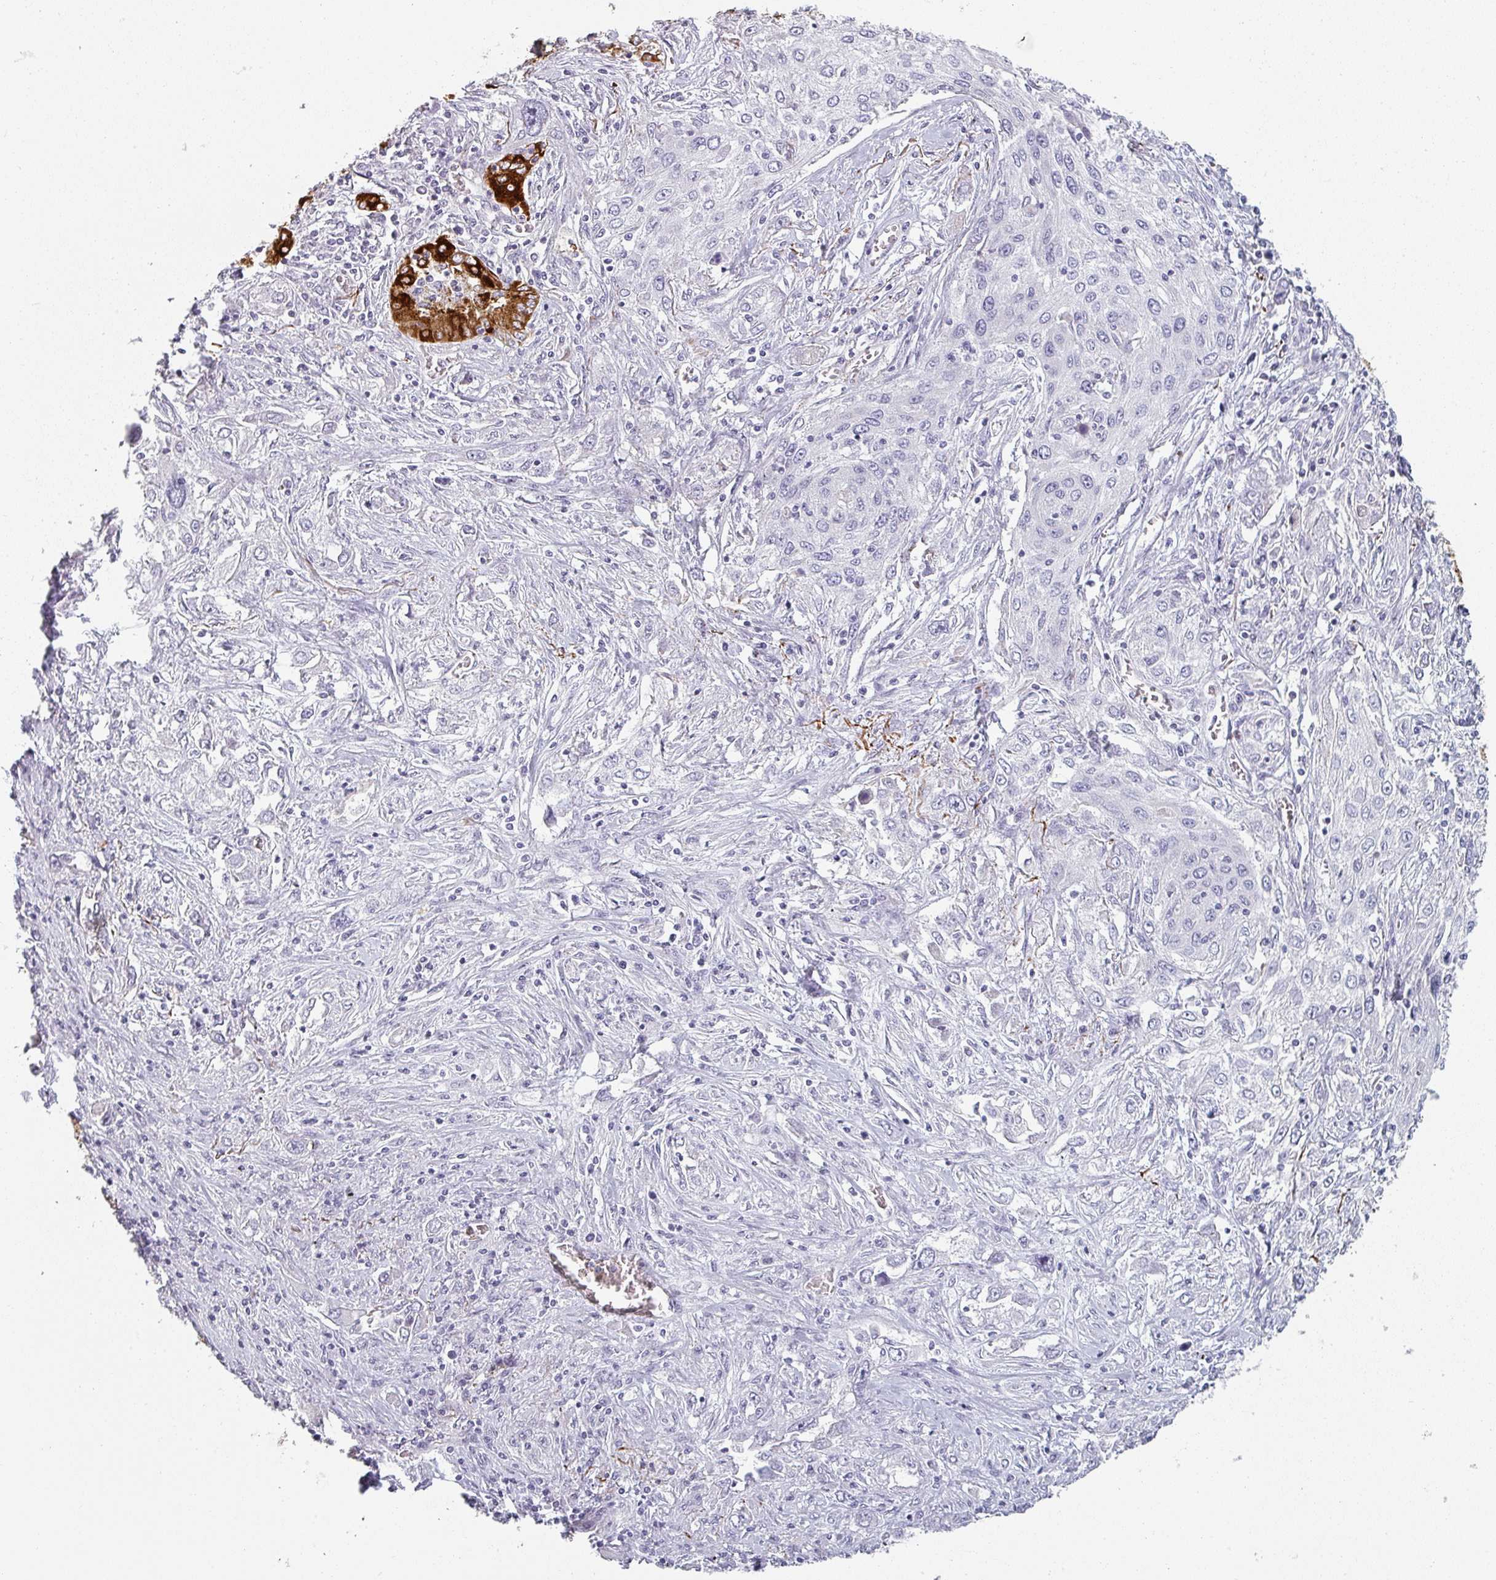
{"staining": {"intensity": "negative", "quantity": "none", "location": "none"}, "tissue": "lung cancer", "cell_type": "Tumor cells", "image_type": "cancer", "snomed": [{"axis": "morphology", "description": "Squamous cell carcinoma, NOS"}, {"axis": "topography", "description": "Lung"}], "caption": "IHC of lung cancer (squamous cell carcinoma) demonstrates no positivity in tumor cells. Nuclei are stained in blue.", "gene": "SFTPA1", "patient": {"sex": "female", "age": 69}}